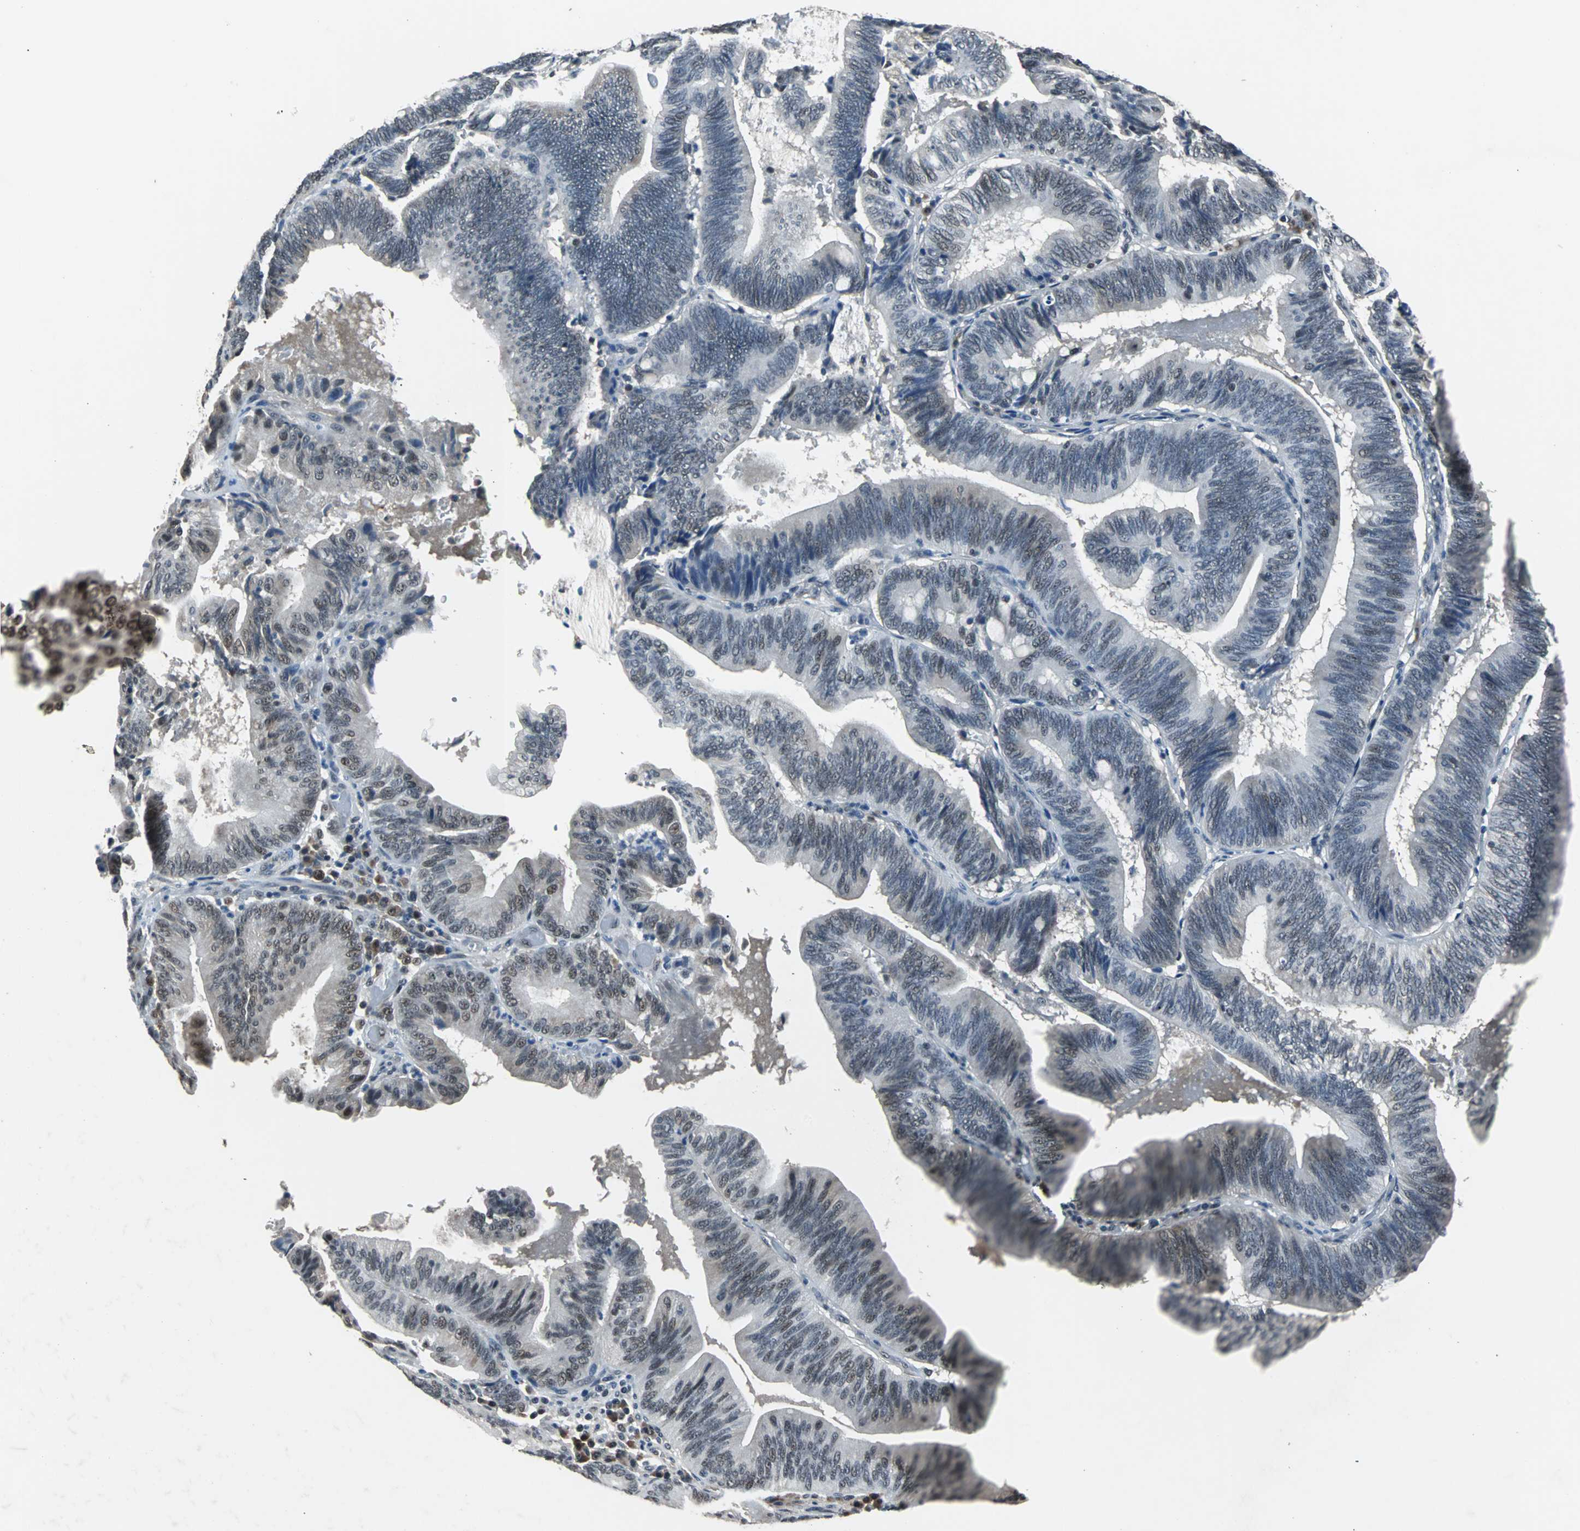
{"staining": {"intensity": "weak", "quantity": "<25%", "location": "nuclear"}, "tissue": "pancreatic cancer", "cell_type": "Tumor cells", "image_type": "cancer", "snomed": [{"axis": "morphology", "description": "Adenocarcinoma, NOS"}, {"axis": "topography", "description": "Pancreas"}], "caption": "Immunohistochemistry photomicrograph of neoplastic tissue: pancreatic cancer (adenocarcinoma) stained with DAB (3,3'-diaminobenzidine) reveals no significant protein positivity in tumor cells.", "gene": "USP28", "patient": {"sex": "male", "age": 82}}